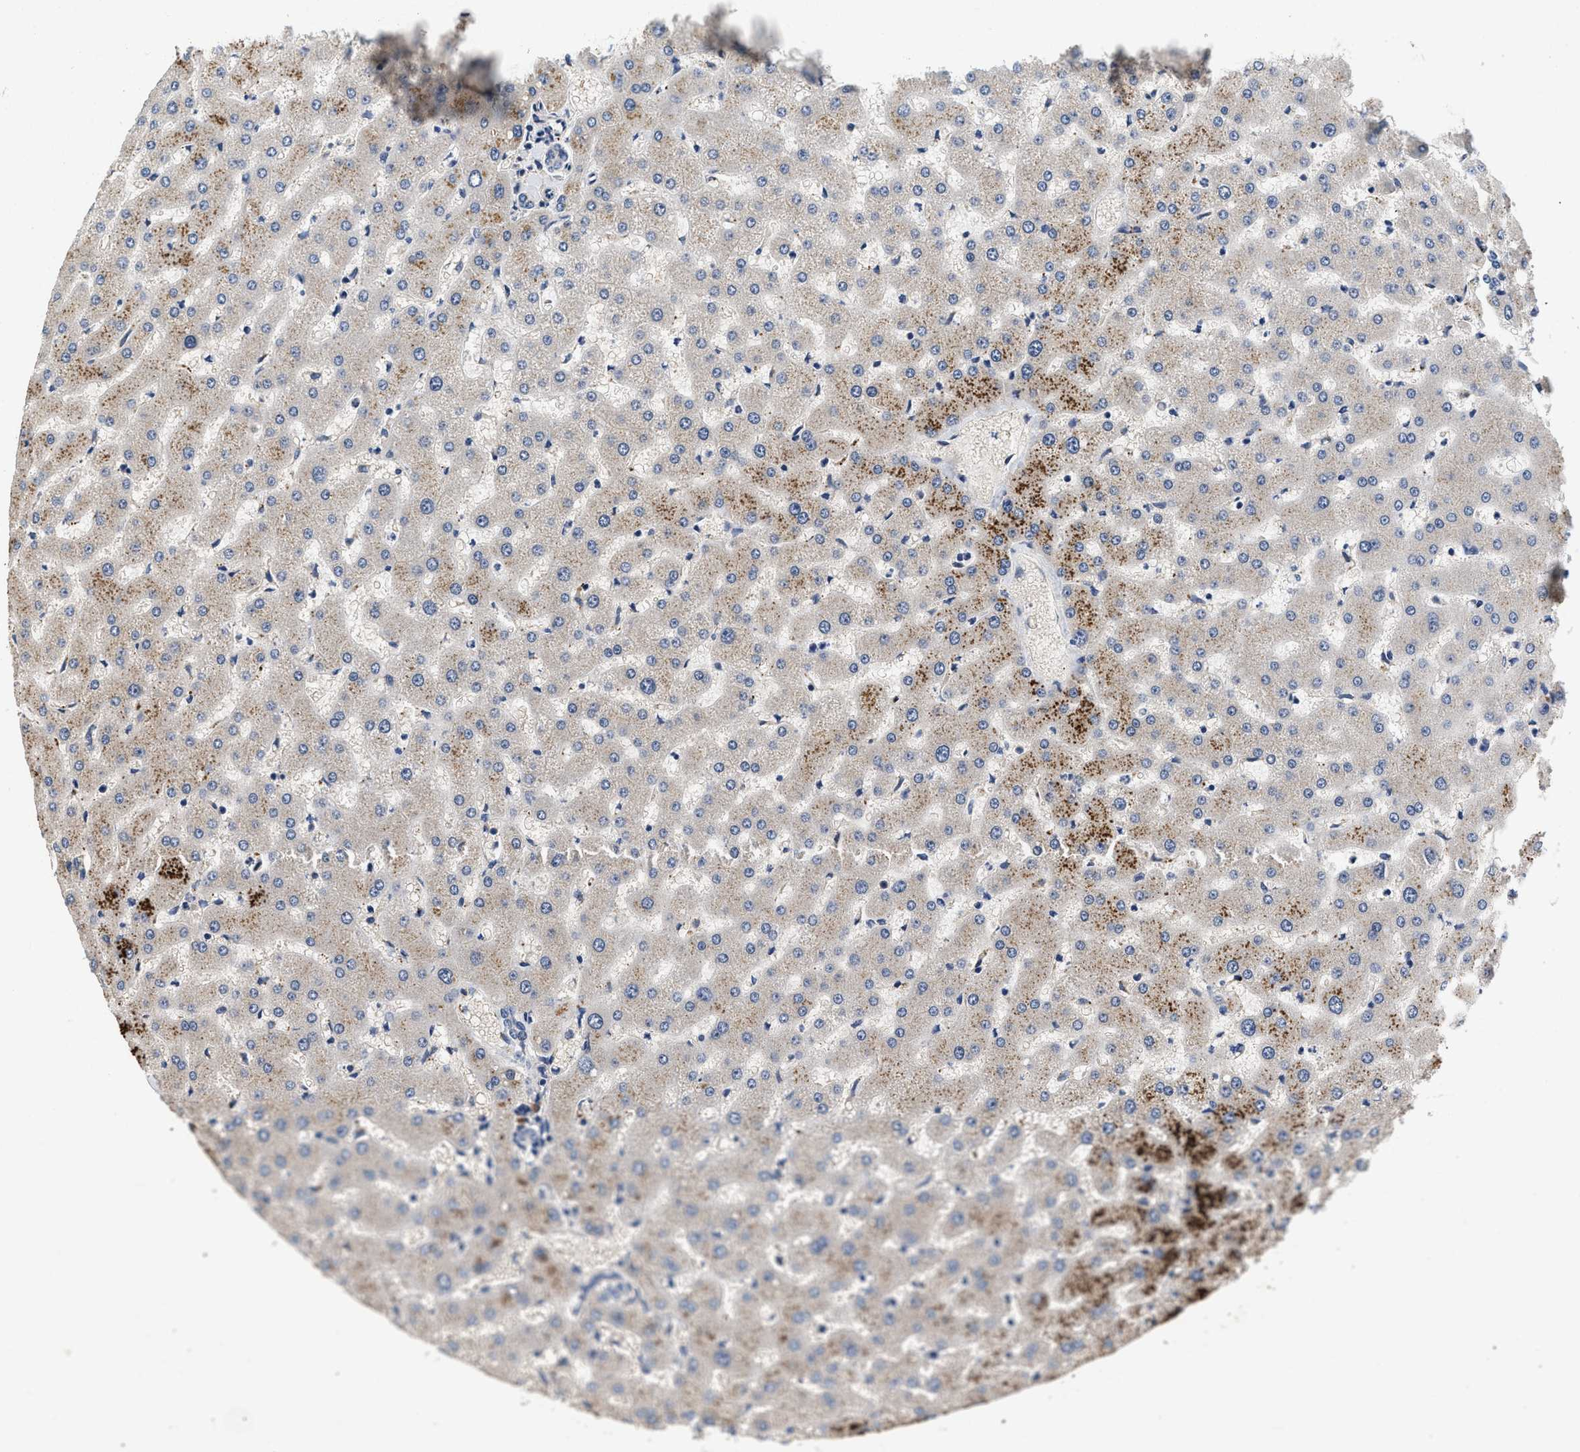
{"staining": {"intensity": "weak", "quantity": "<25%", "location": "cytoplasmic/membranous"}, "tissue": "liver", "cell_type": "Cholangiocytes", "image_type": "normal", "snomed": [{"axis": "morphology", "description": "Normal tissue, NOS"}, {"axis": "topography", "description": "Liver"}], "caption": "Immunohistochemistry (IHC) histopathology image of benign liver: human liver stained with DAB (3,3'-diaminobenzidine) shows no significant protein staining in cholangiocytes.", "gene": "NME6", "patient": {"sex": "female", "age": 63}}